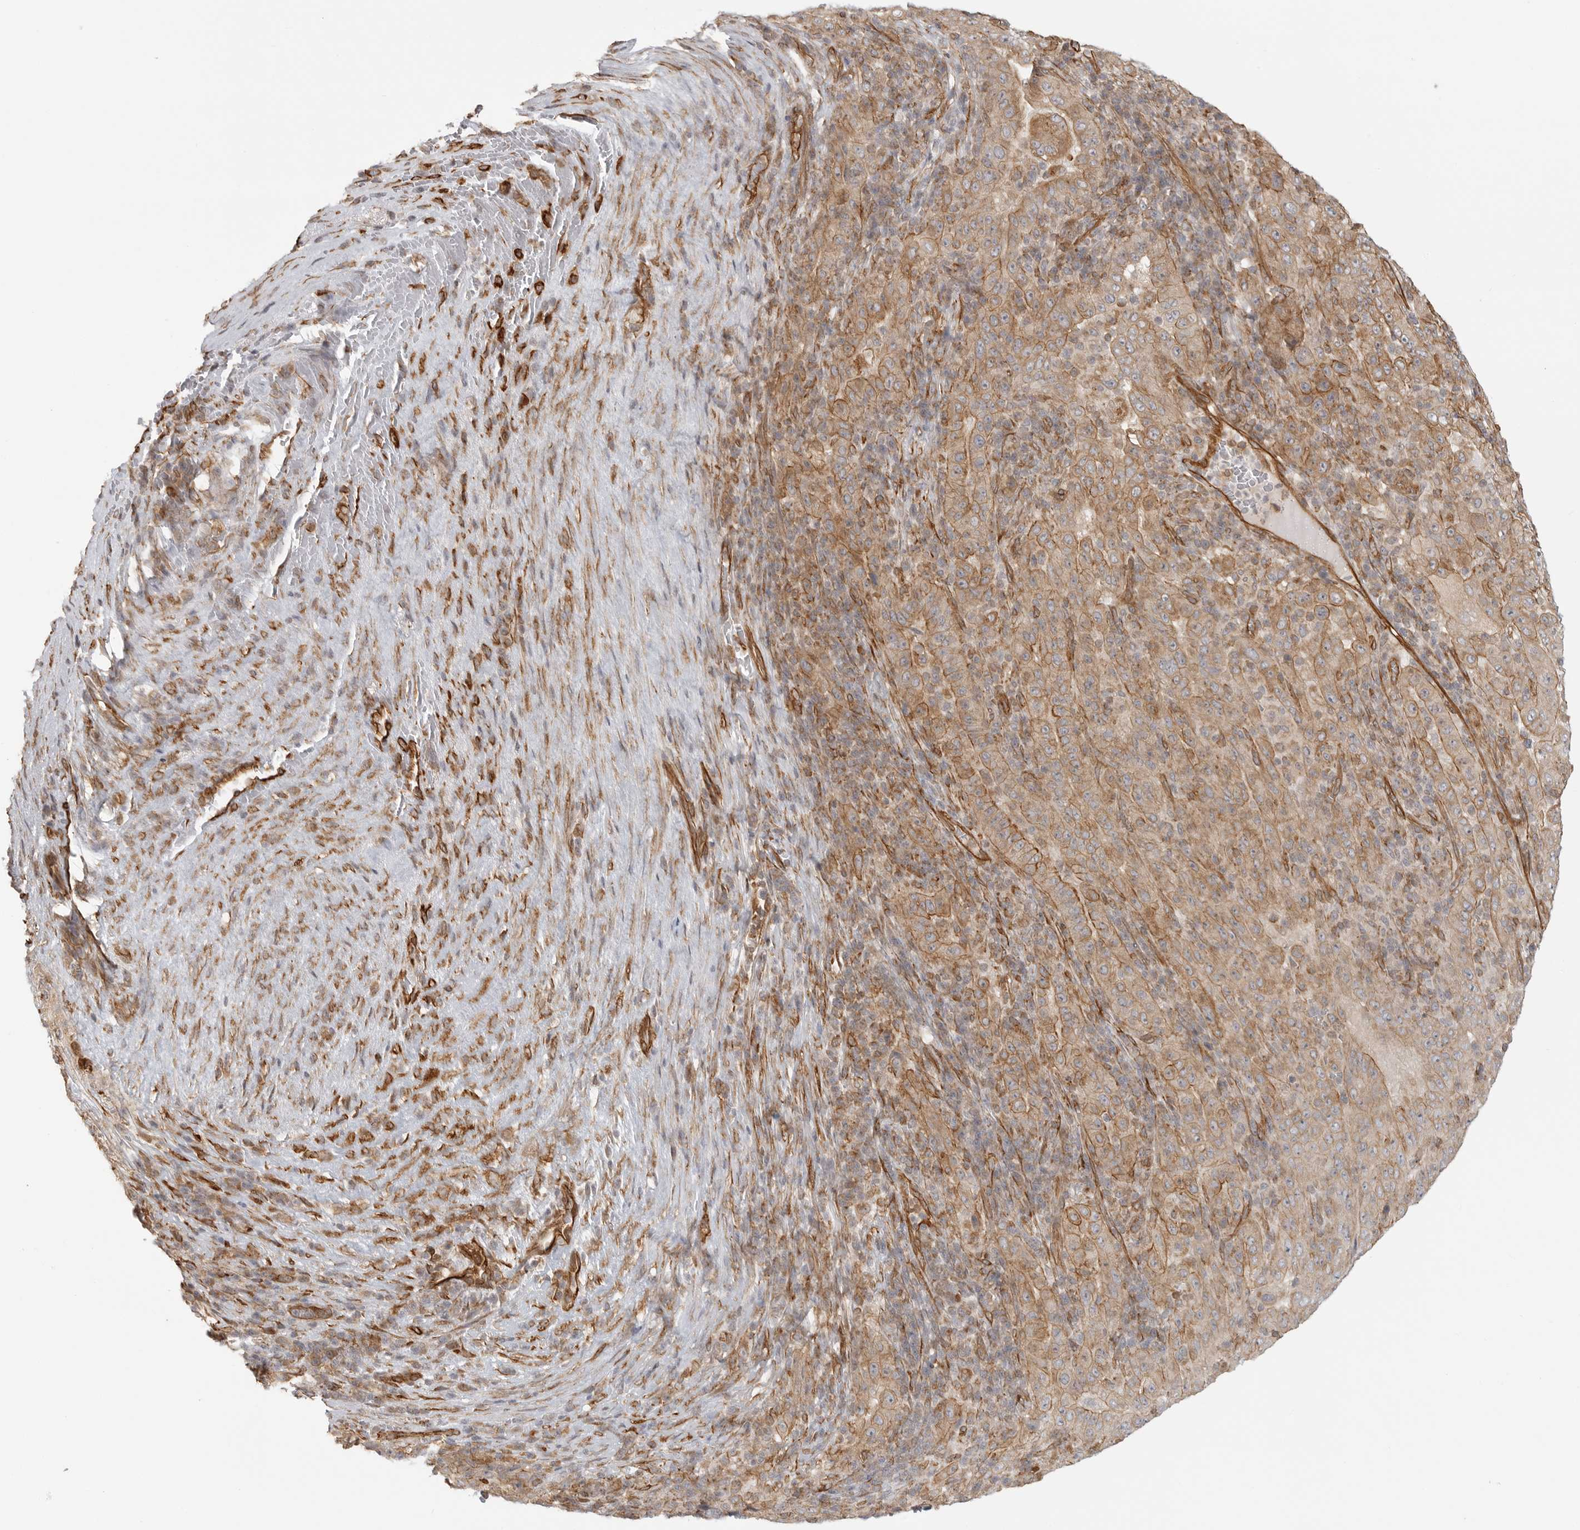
{"staining": {"intensity": "moderate", "quantity": ">75%", "location": "cytoplasmic/membranous"}, "tissue": "pancreatic cancer", "cell_type": "Tumor cells", "image_type": "cancer", "snomed": [{"axis": "morphology", "description": "Adenocarcinoma, NOS"}, {"axis": "topography", "description": "Pancreas"}], "caption": "A brown stain shows moderate cytoplasmic/membranous staining of a protein in pancreatic cancer (adenocarcinoma) tumor cells.", "gene": "ATOH7", "patient": {"sex": "male", "age": 63}}